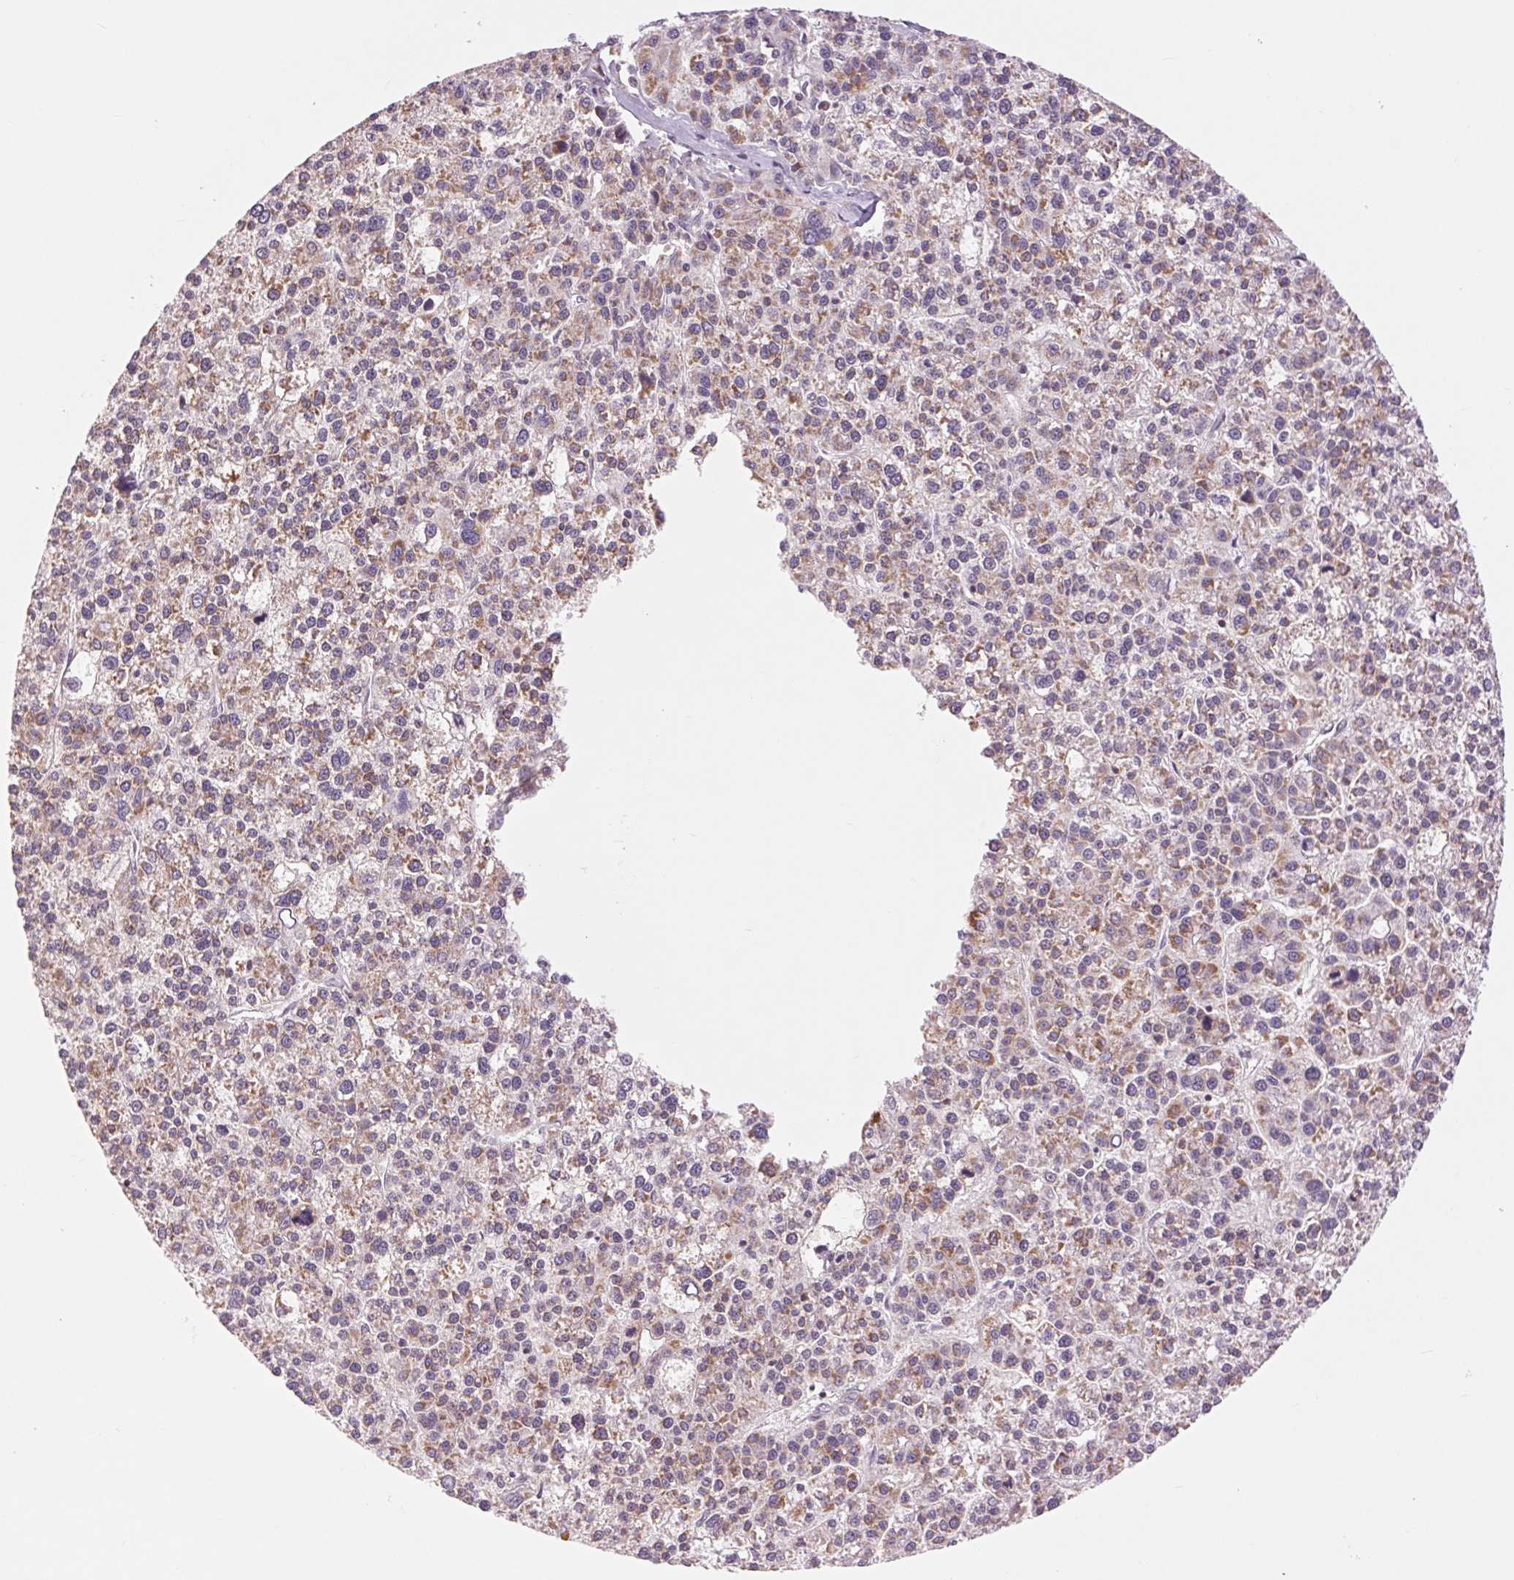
{"staining": {"intensity": "moderate", "quantity": ">75%", "location": "cytoplasmic/membranous"}, "tissue": "liver cancer", "cell_type": "Tumor cells", "image_type": "cancer", "snomed": [{"axis": "morphology", "description": "Carcinoma, Hepatocellular, NOS"}, {"axis": "topography", "description": "Liver"}], "caption": "High-power microscopy captured an IHC histopathology image of hepatocellular carcinoma (liver), revealing moderate cytoplasmic/membranous positivity in approximately >75% of tumor cells. (brown staining indicates protein expression, while blue staining denotes nuclei).", "gene": "COX6A1", "patient": {"sex": "female", "age": 58}}